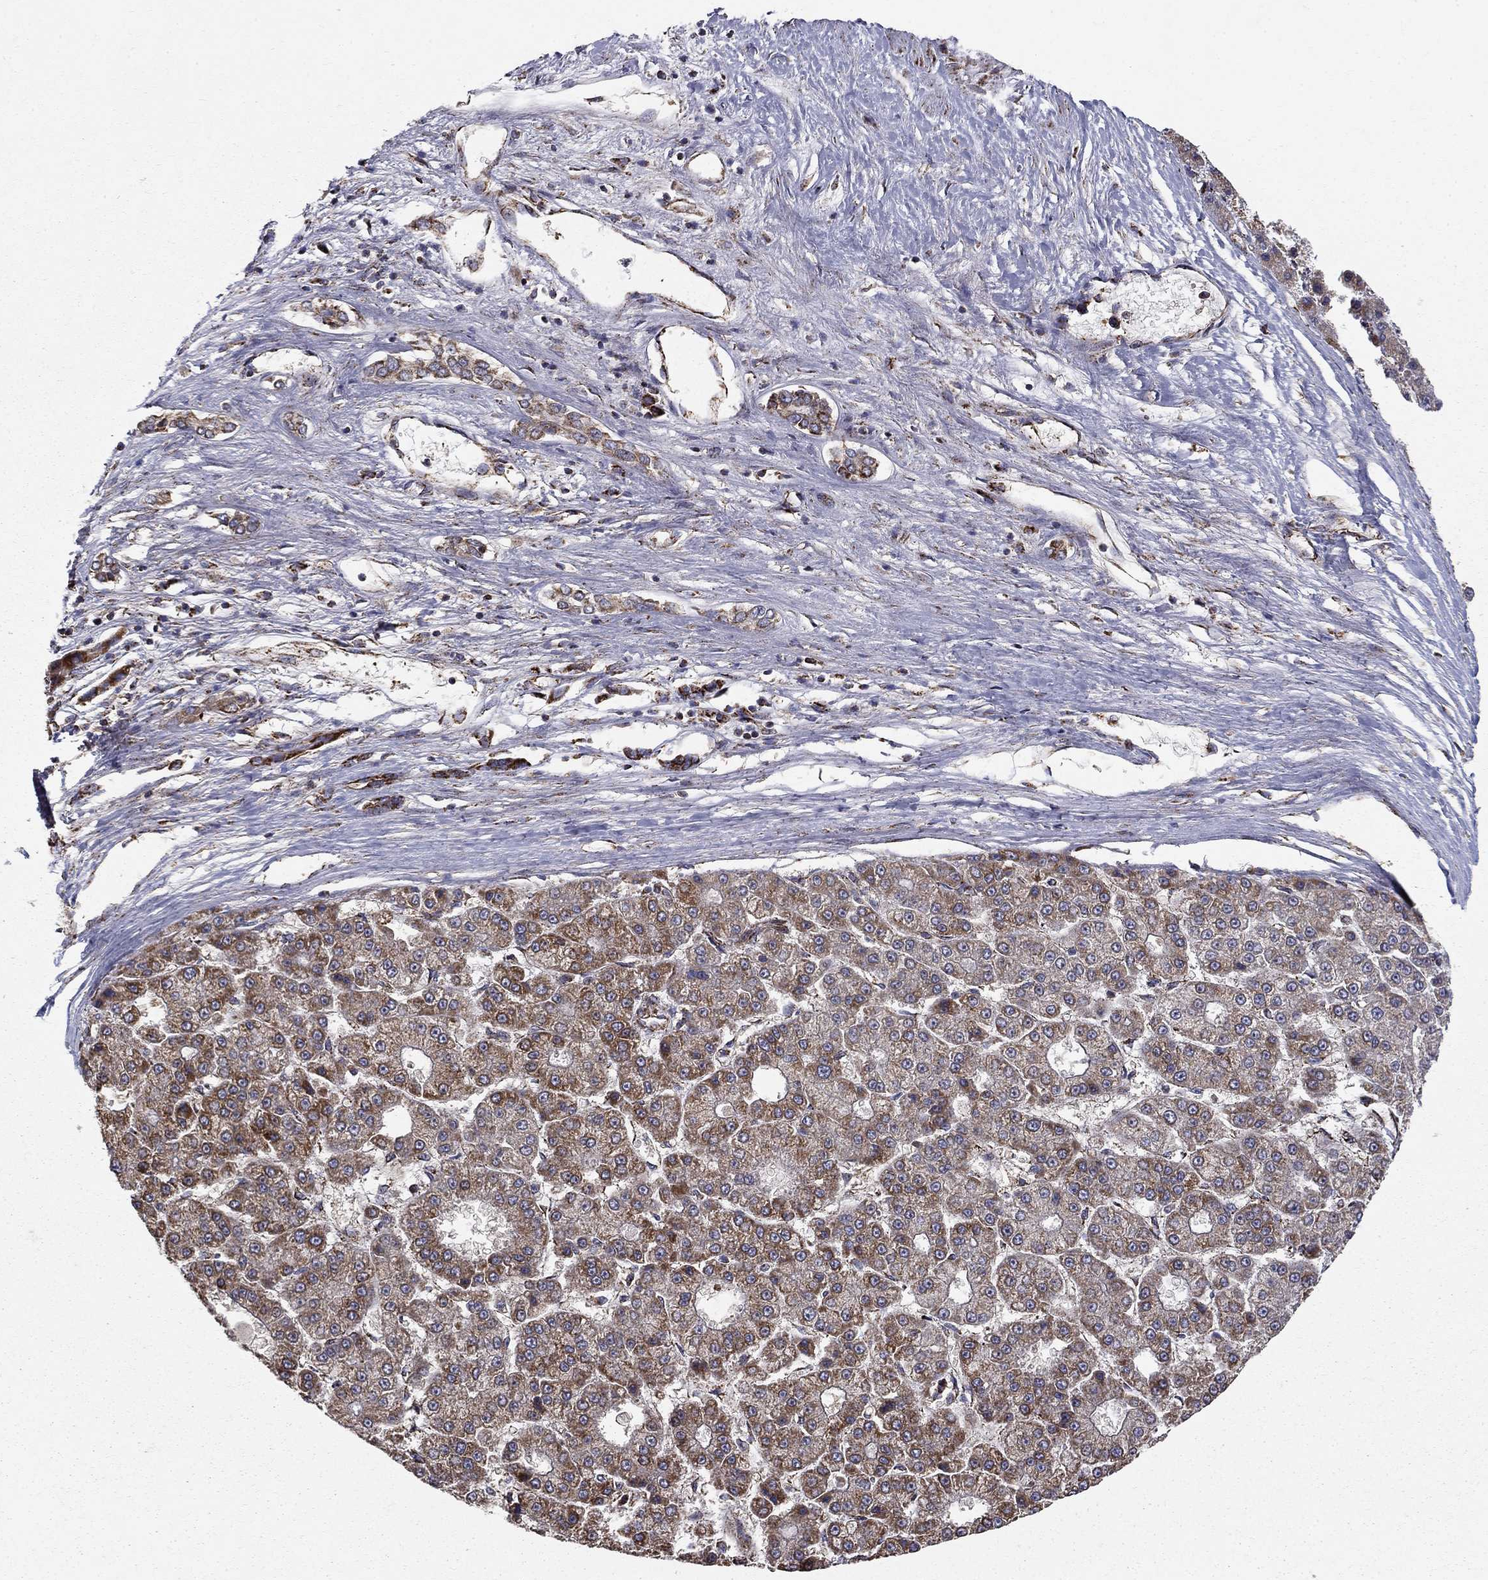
{"staining": {"intensity": "moderate", "quantity": "25%-75%", "location": "cytoplasmic/membranous"}, "tissue": "liver cancer", "cell_type": "Tumor cells", "image_type": "cancer", "snomed": [{"axis": "morphology", "description": "Carcinoma, Hepatocellular, NOS"}, {"axis": "topography", "description": "Liver"}], "caption": "Immunohistochemical staining of human liver cancer shows medium levels of moderate cytoplasmic/membranous expression in about 25%-75% of tumor cells. The protein is stained brown, and the nuclei are stained in blue (DAB (3,3'-diaminobenzidine) IHC with brightfield microscopy, high magnification).", "gene": "NDUFS8", "patient": {"sex": "male", "age": 70}}